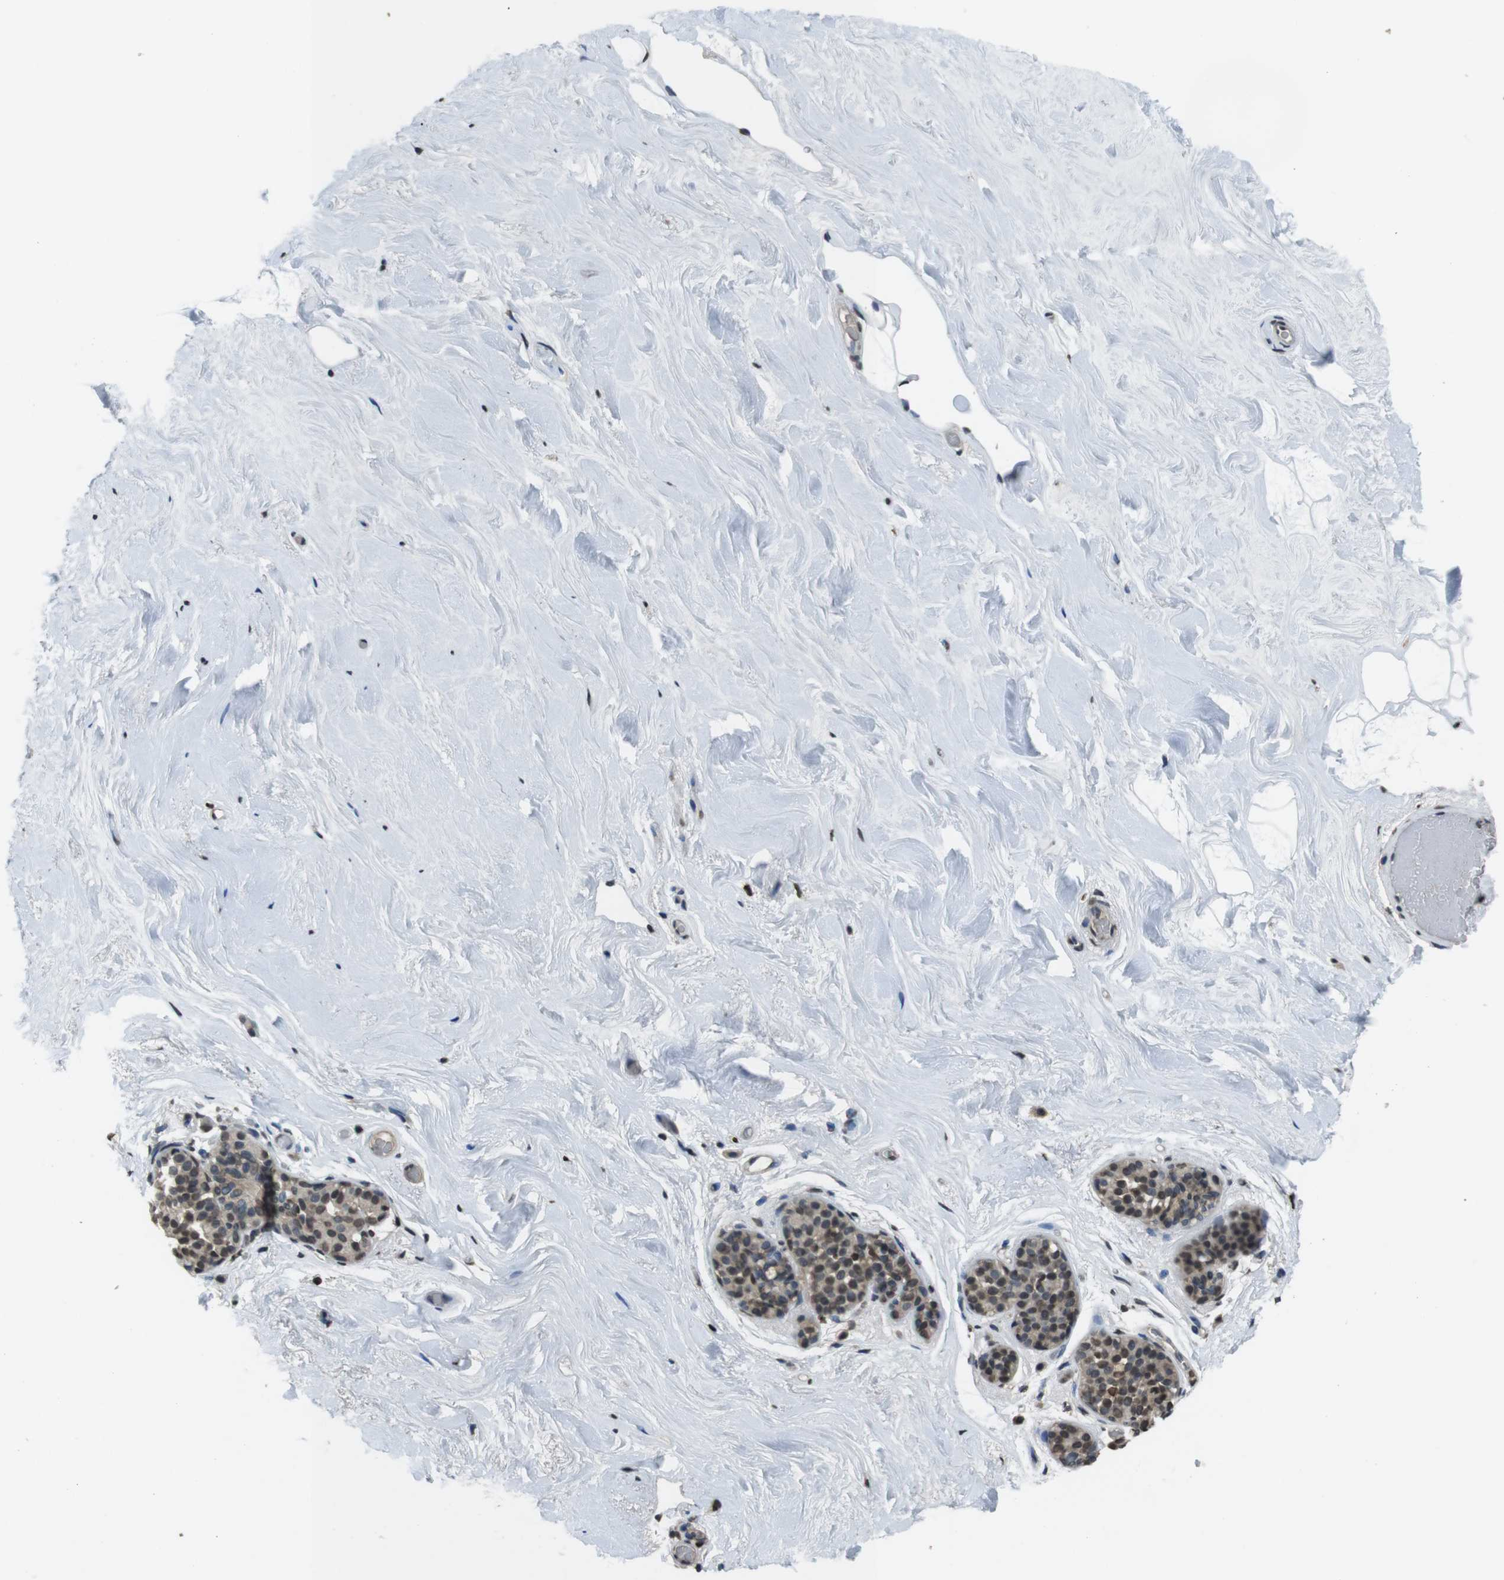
{"staining": {"intensity": "negative", "quantity": "none", "location": "none"}, "tissue": "breast", "cell_type": "Adipocytes", "image_type": "normal", "snomed": [{"axis": "morphology", "description": "Normal tissue, NOS"}, {"axis": "topography", "description": "Breast"}], "caption": "IHC of normal breast exhibits no staining in adipocytes.", "gene": "MAF", "patient": {"sex": "female", "age": 75}}